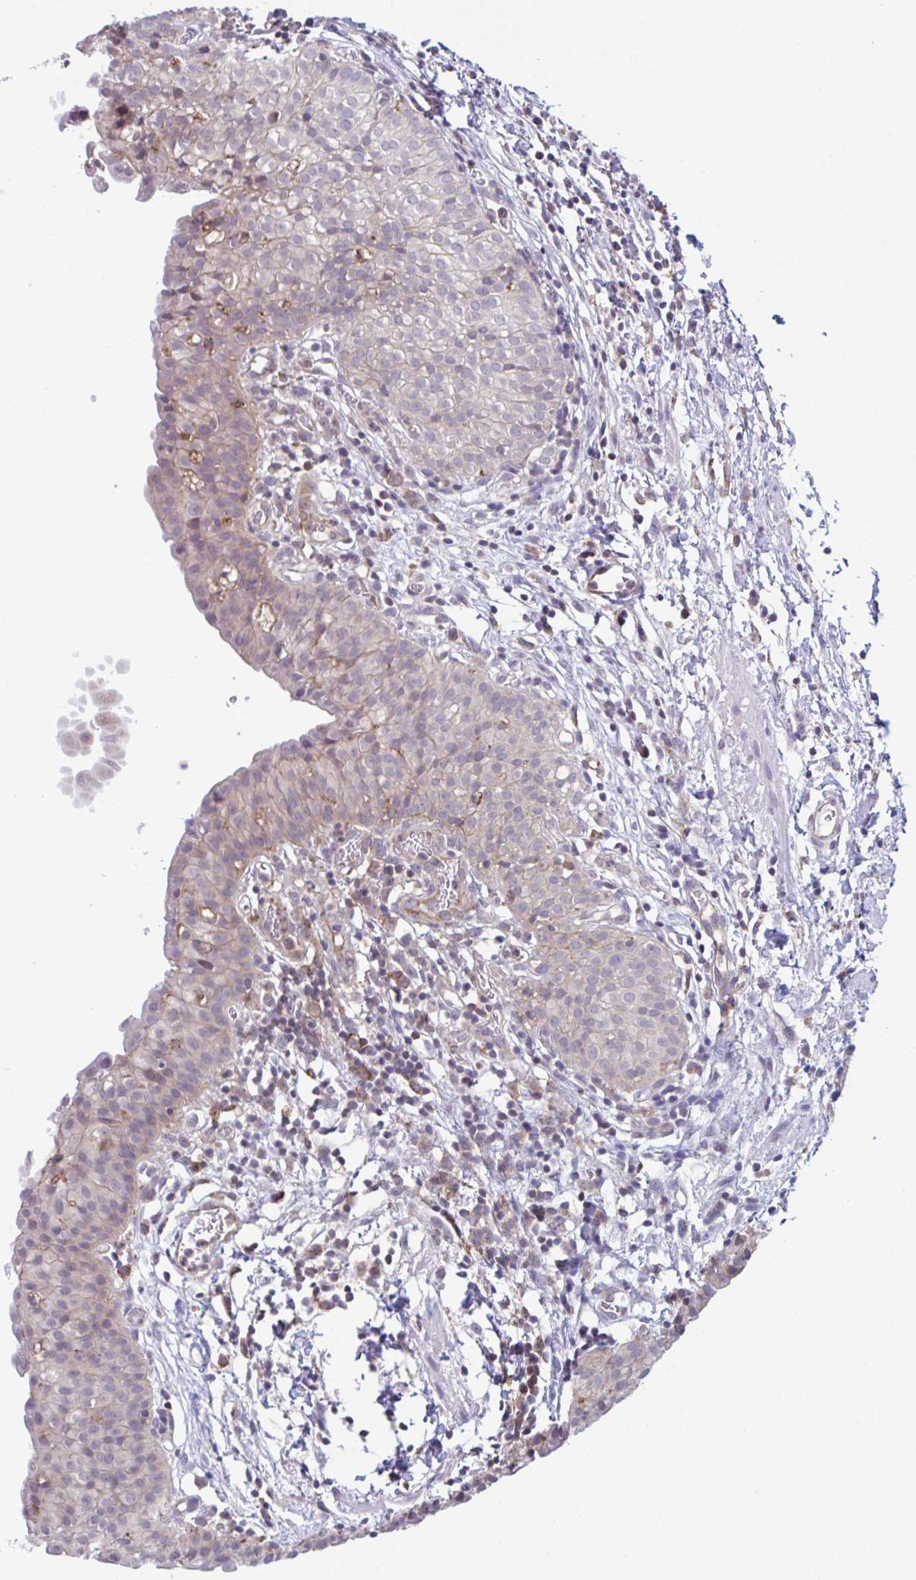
{"staining": {"intensity": "weak", "quantity": "<25%", "location": "cytoplasmic/membranous"}, "tissue": "urinary bladder", "cell_type": "Urothelial cells", "image_type": "normal", "snomed": [{"axis": "morphology", "description": "Normal tissue, NOS"}, {"axis": "morphology", "description": "Inflammation, NOS"}, {"axis": "topography", "description": "Urinary bladder"}], "caption": "This is a histopathology image of IHC staining of benign urinary bladder, which shows no staining in urothelial cells. Nuclei are stained in blue.", "gene": "ADAT3", "patient": {"sex": "male", "age": 57}}